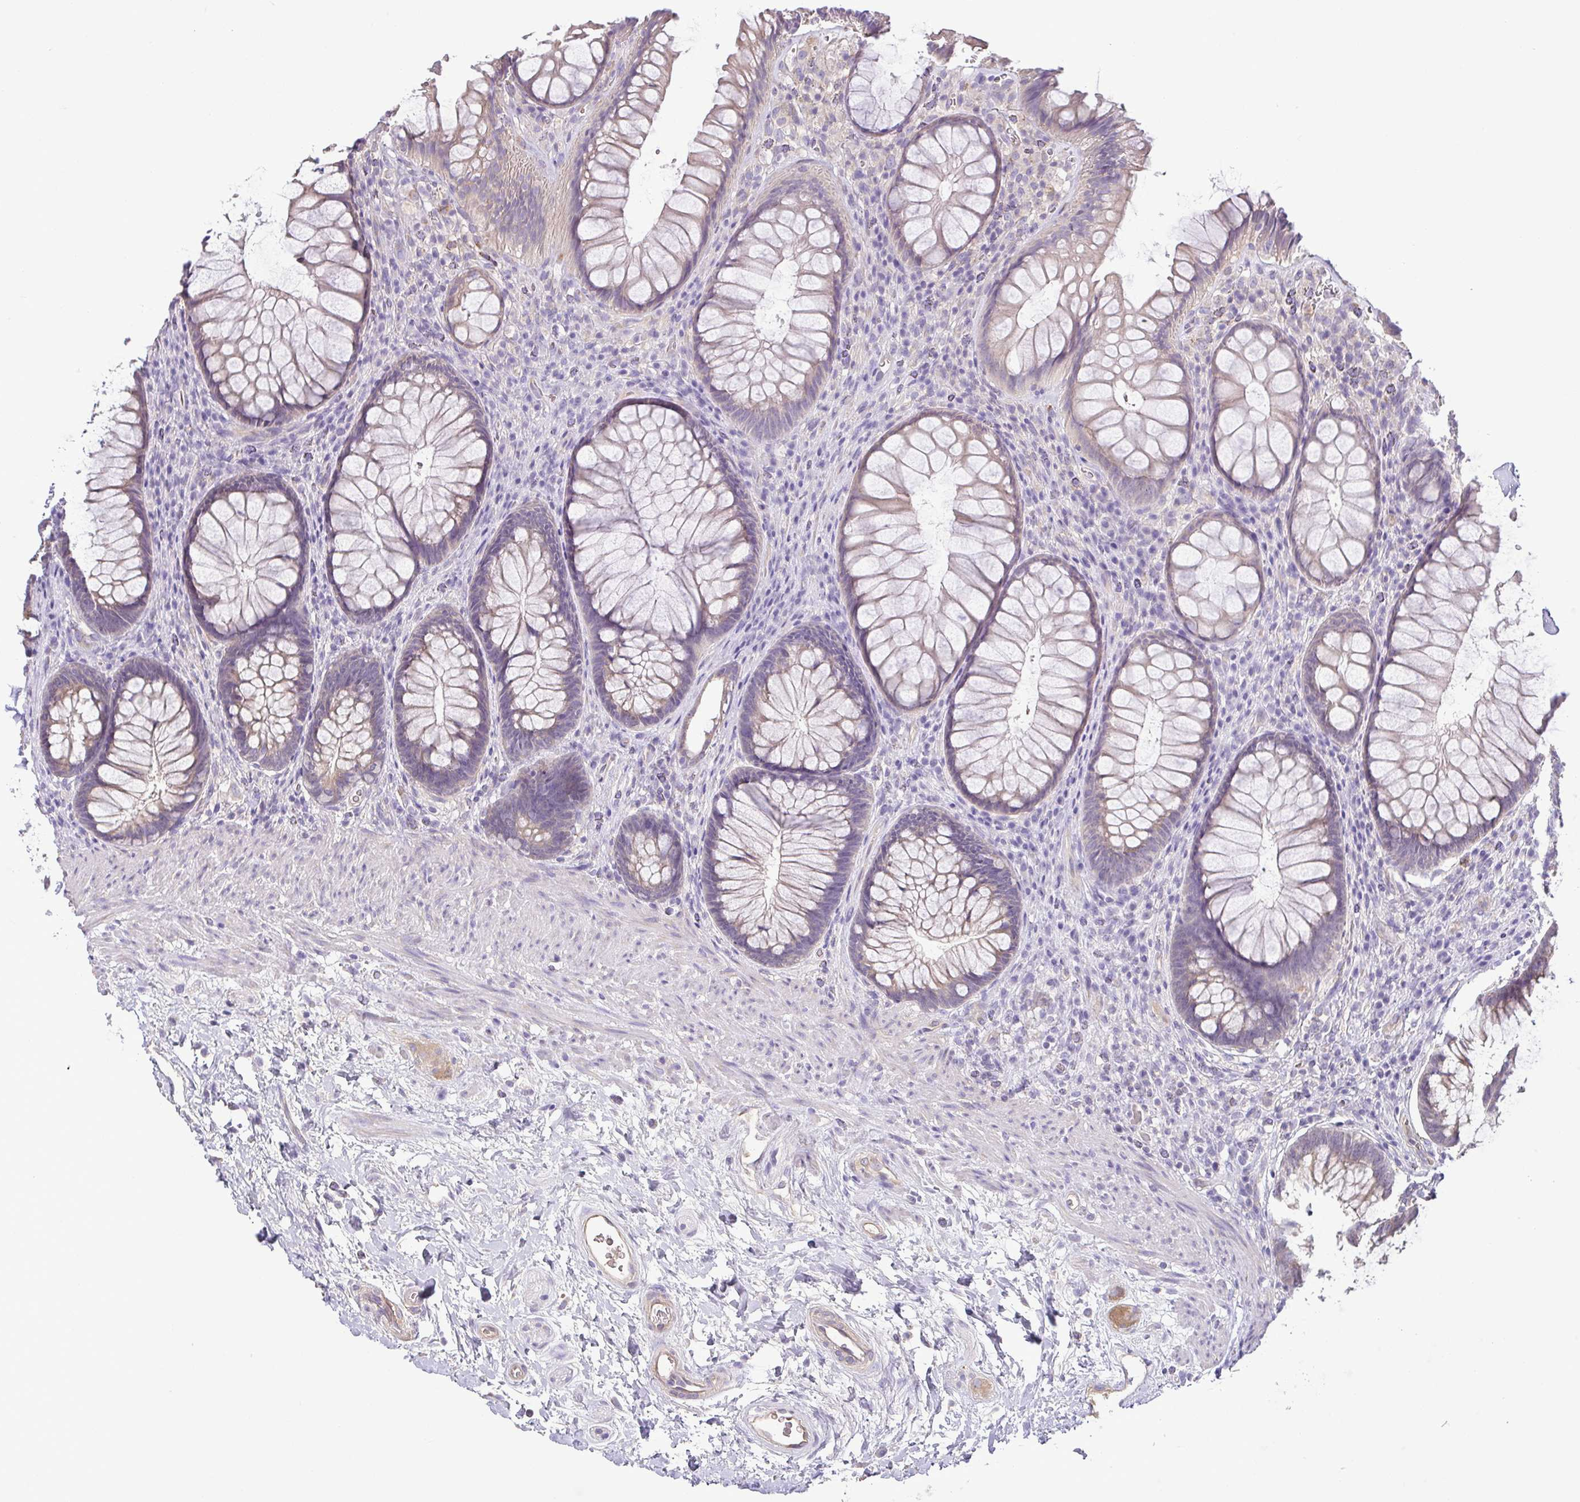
{"staining": {"intensity": "weak", "quantity": "25%-75%", "location": "cytoplasmic/membranous"}, "tissue": "rectum", "cell_type": "Glandular cells", "image_type": "normal", "snomed": [{"axis": "morphology", "description": "Normal tissue, NOS"}, {"axis": "topography", "description": "Smooth muscle"}, {"axis": "topography", "description": "Rectum"}], "caption": "Glandular cells display weak cytoplasmic/membranous positivity in approximately 25%-75% of cells in unremarkable rectum. The protein is shown in brown color, while the nuclei are stained blue.", "gene": "MYL10", "patient": {"sex": "male", "age": 53}}